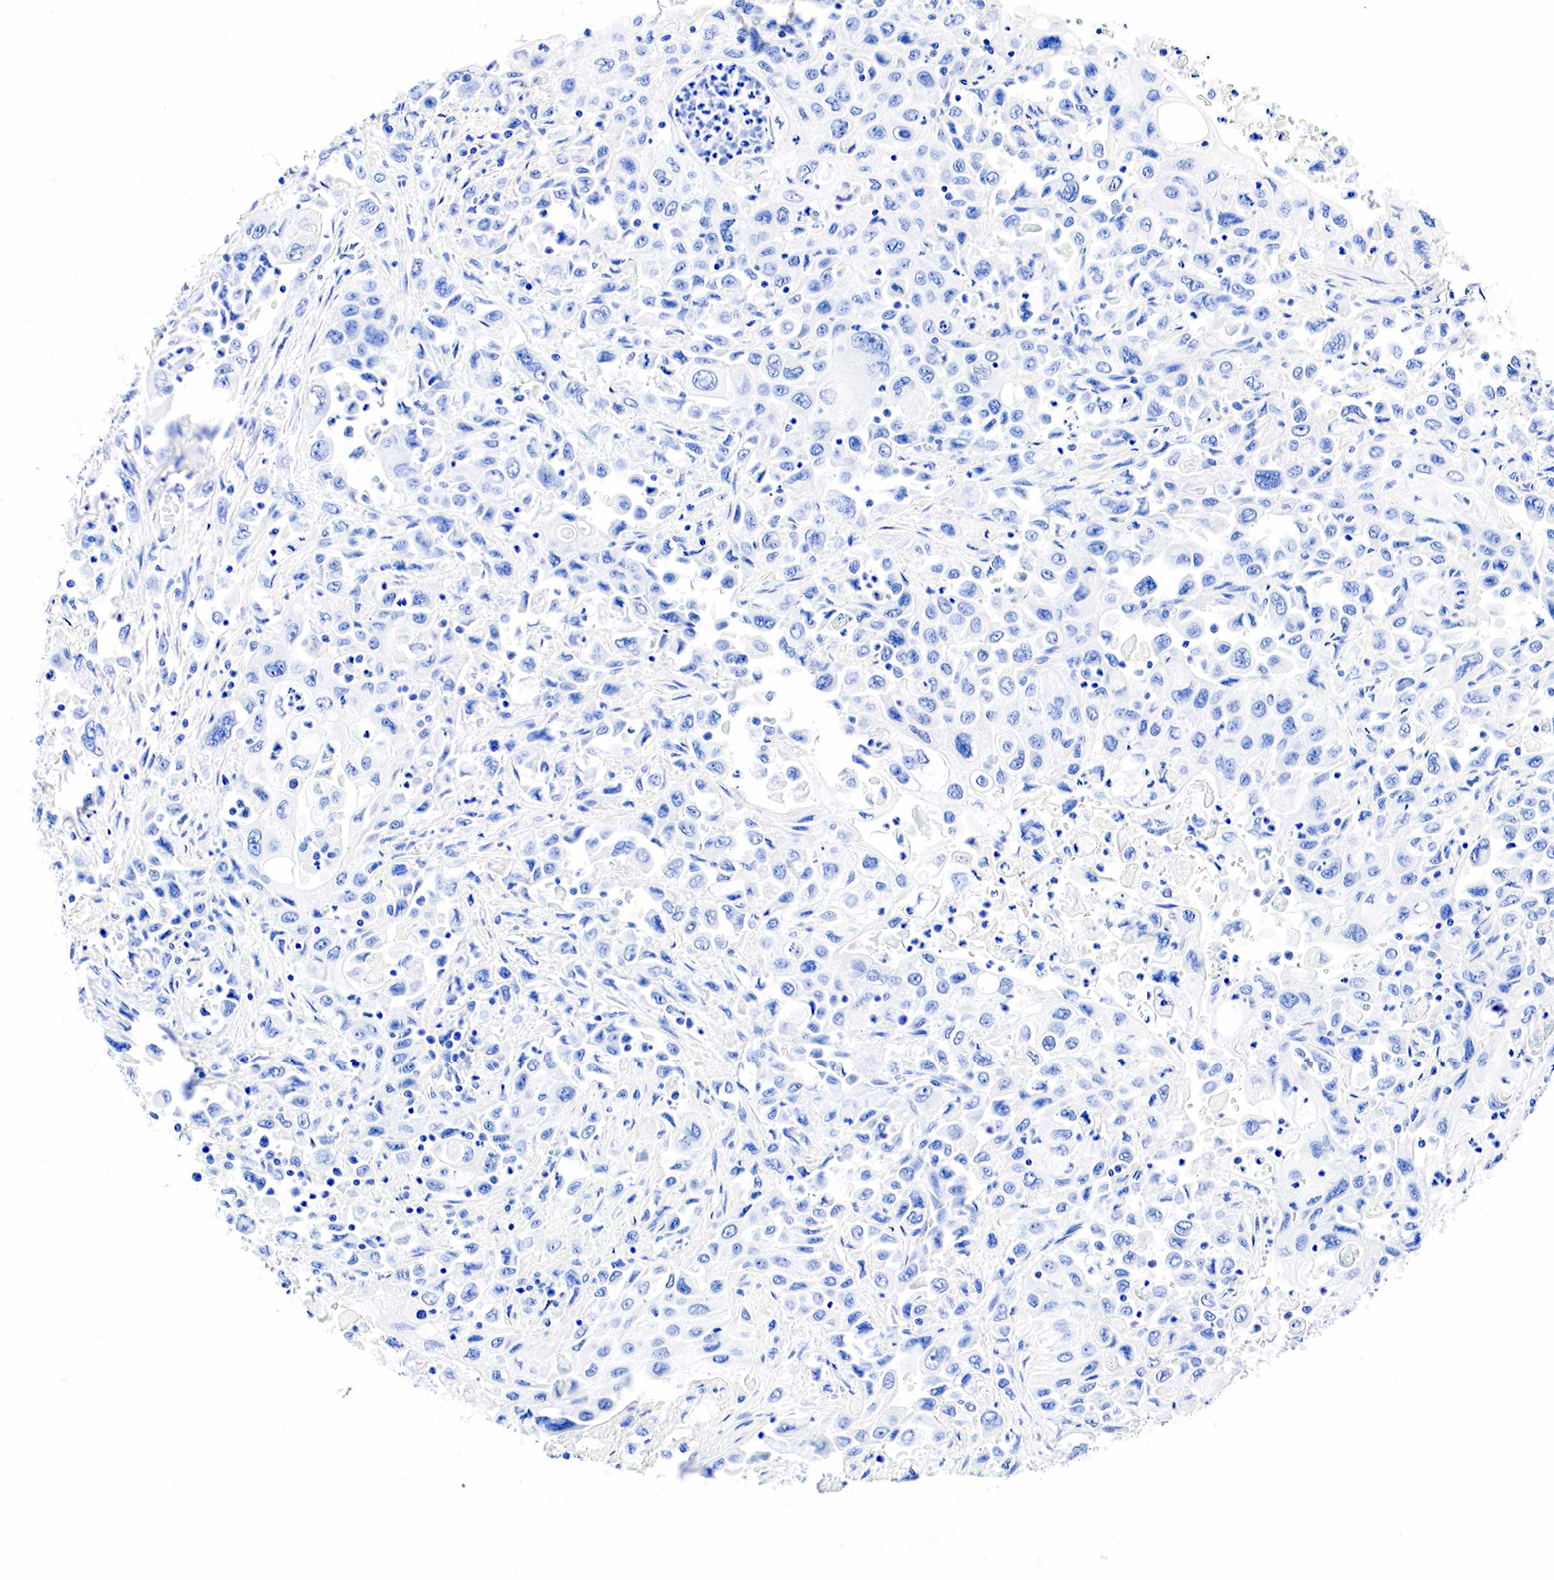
{"staining": {"intensity": "negative", "quantity": "none", "location": "none"}, "tissue": "pancreatic cancer", "cell_type": "Tumor cells", "image_type": "cancer", "snomed": [{"axis": "morphology", "description": "Adenocarcinoma, NOS"}, {"axis": "topography", "description": "Pancreas"}], "caption": "Immunohistochemistry (IHC) histopathology image of adenocarcinoma (pancreatic) stained for a protein (brown), which reveals no positivity in tumor cells.", "gene": "CHGA", "patient": {"sex": "male", "age": 70}}